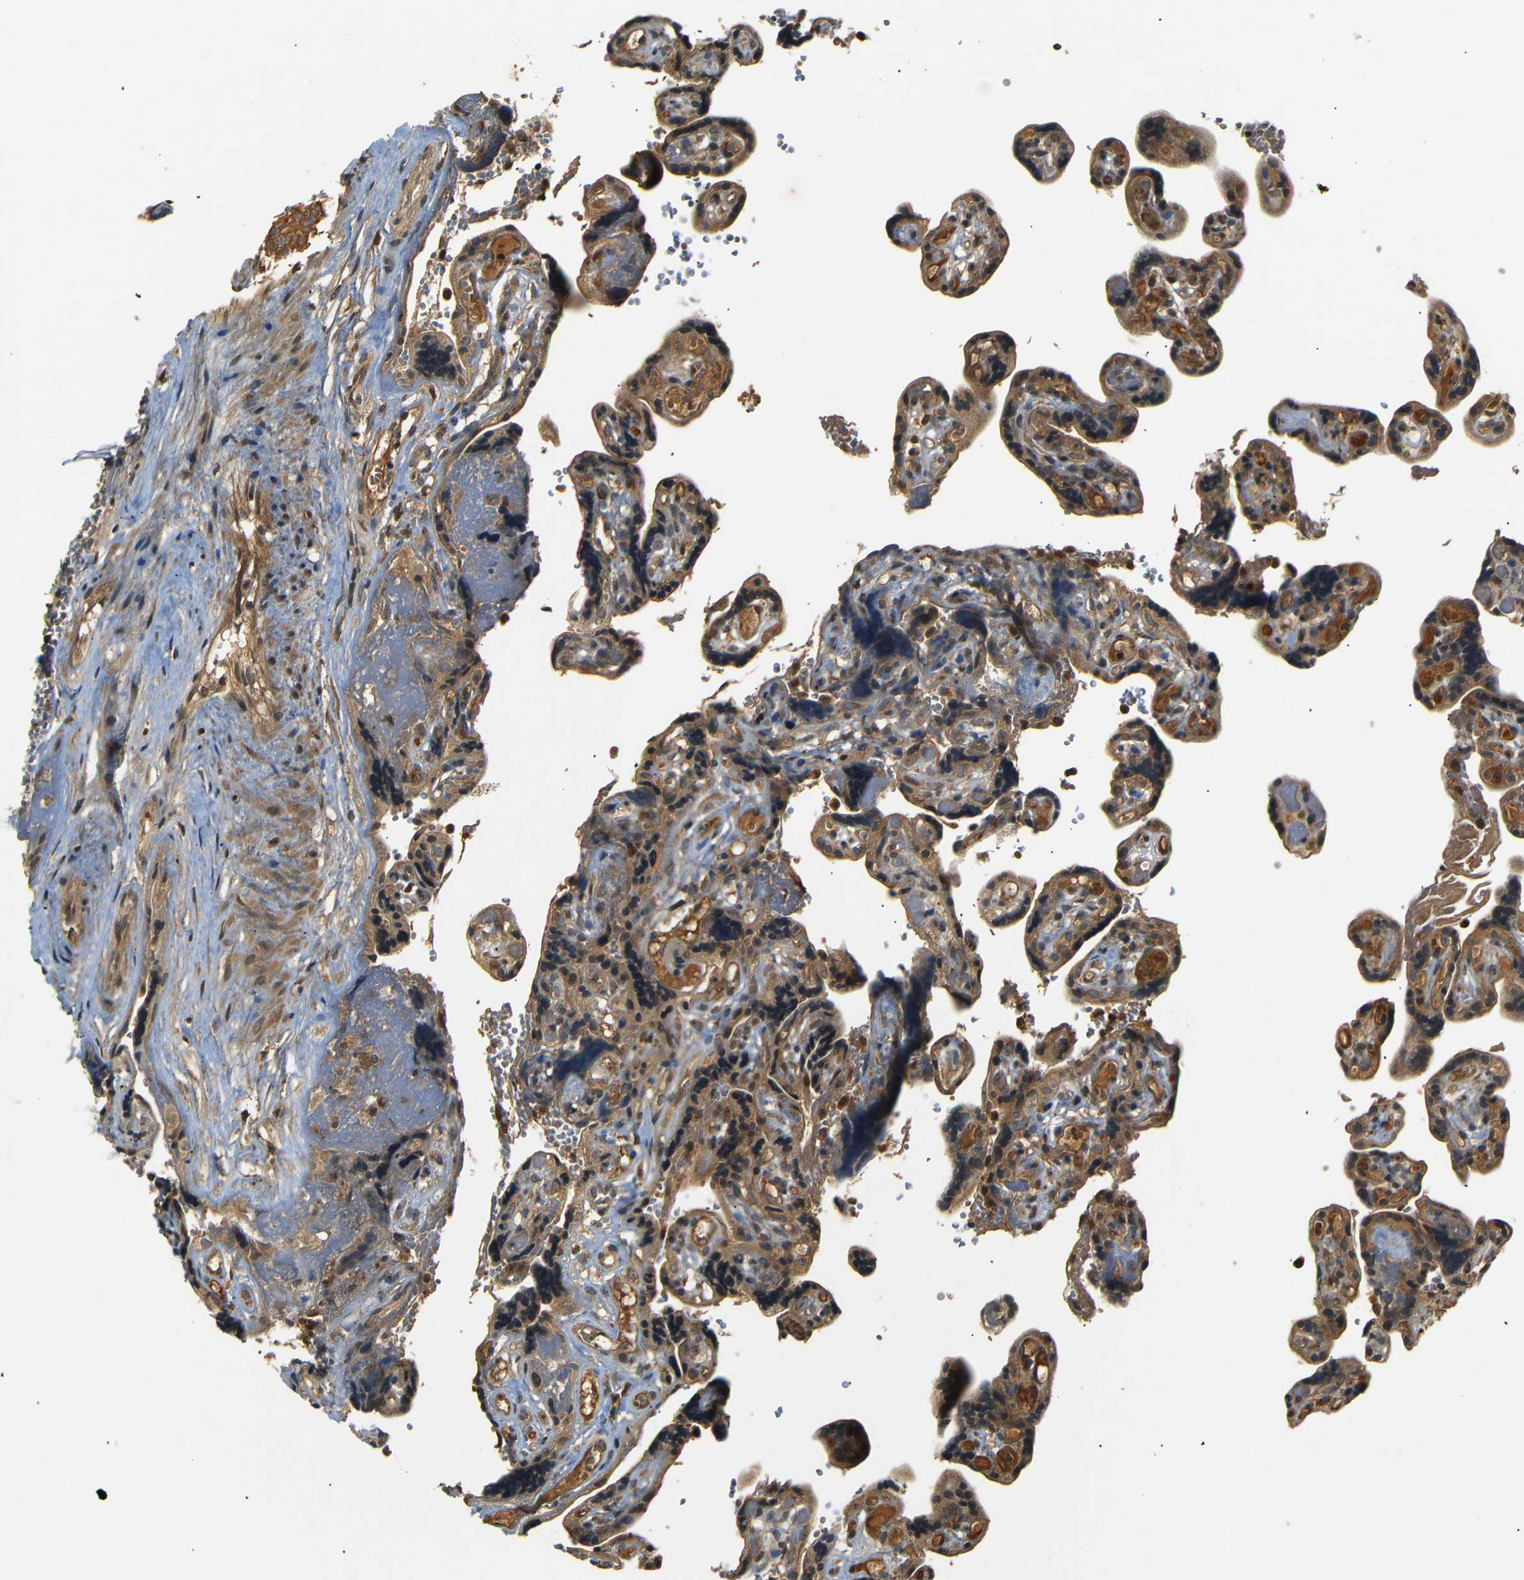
{"staining": {"intensity": "moderate", "quantity": ">75%", "location": "cytoplasmic/membranous"}, "tissue": "placenta", "cell_type": "Decidual cells", "image_type": "normal", "snomed": [{"axis": "morphology", "description": "Normal tissue, NOS"}, {"axis": "topography", "description": "Placenta"}], "caption": "Moderate cytoplasmic/membranous positivity is appreciated in about >75% of decidual cells in unremarkable placenta. (brown staining indicates protein expression, while blue staining denotes nuclei).", "gene": "TANK", "patient": {"sex": "female", "age": 30}}